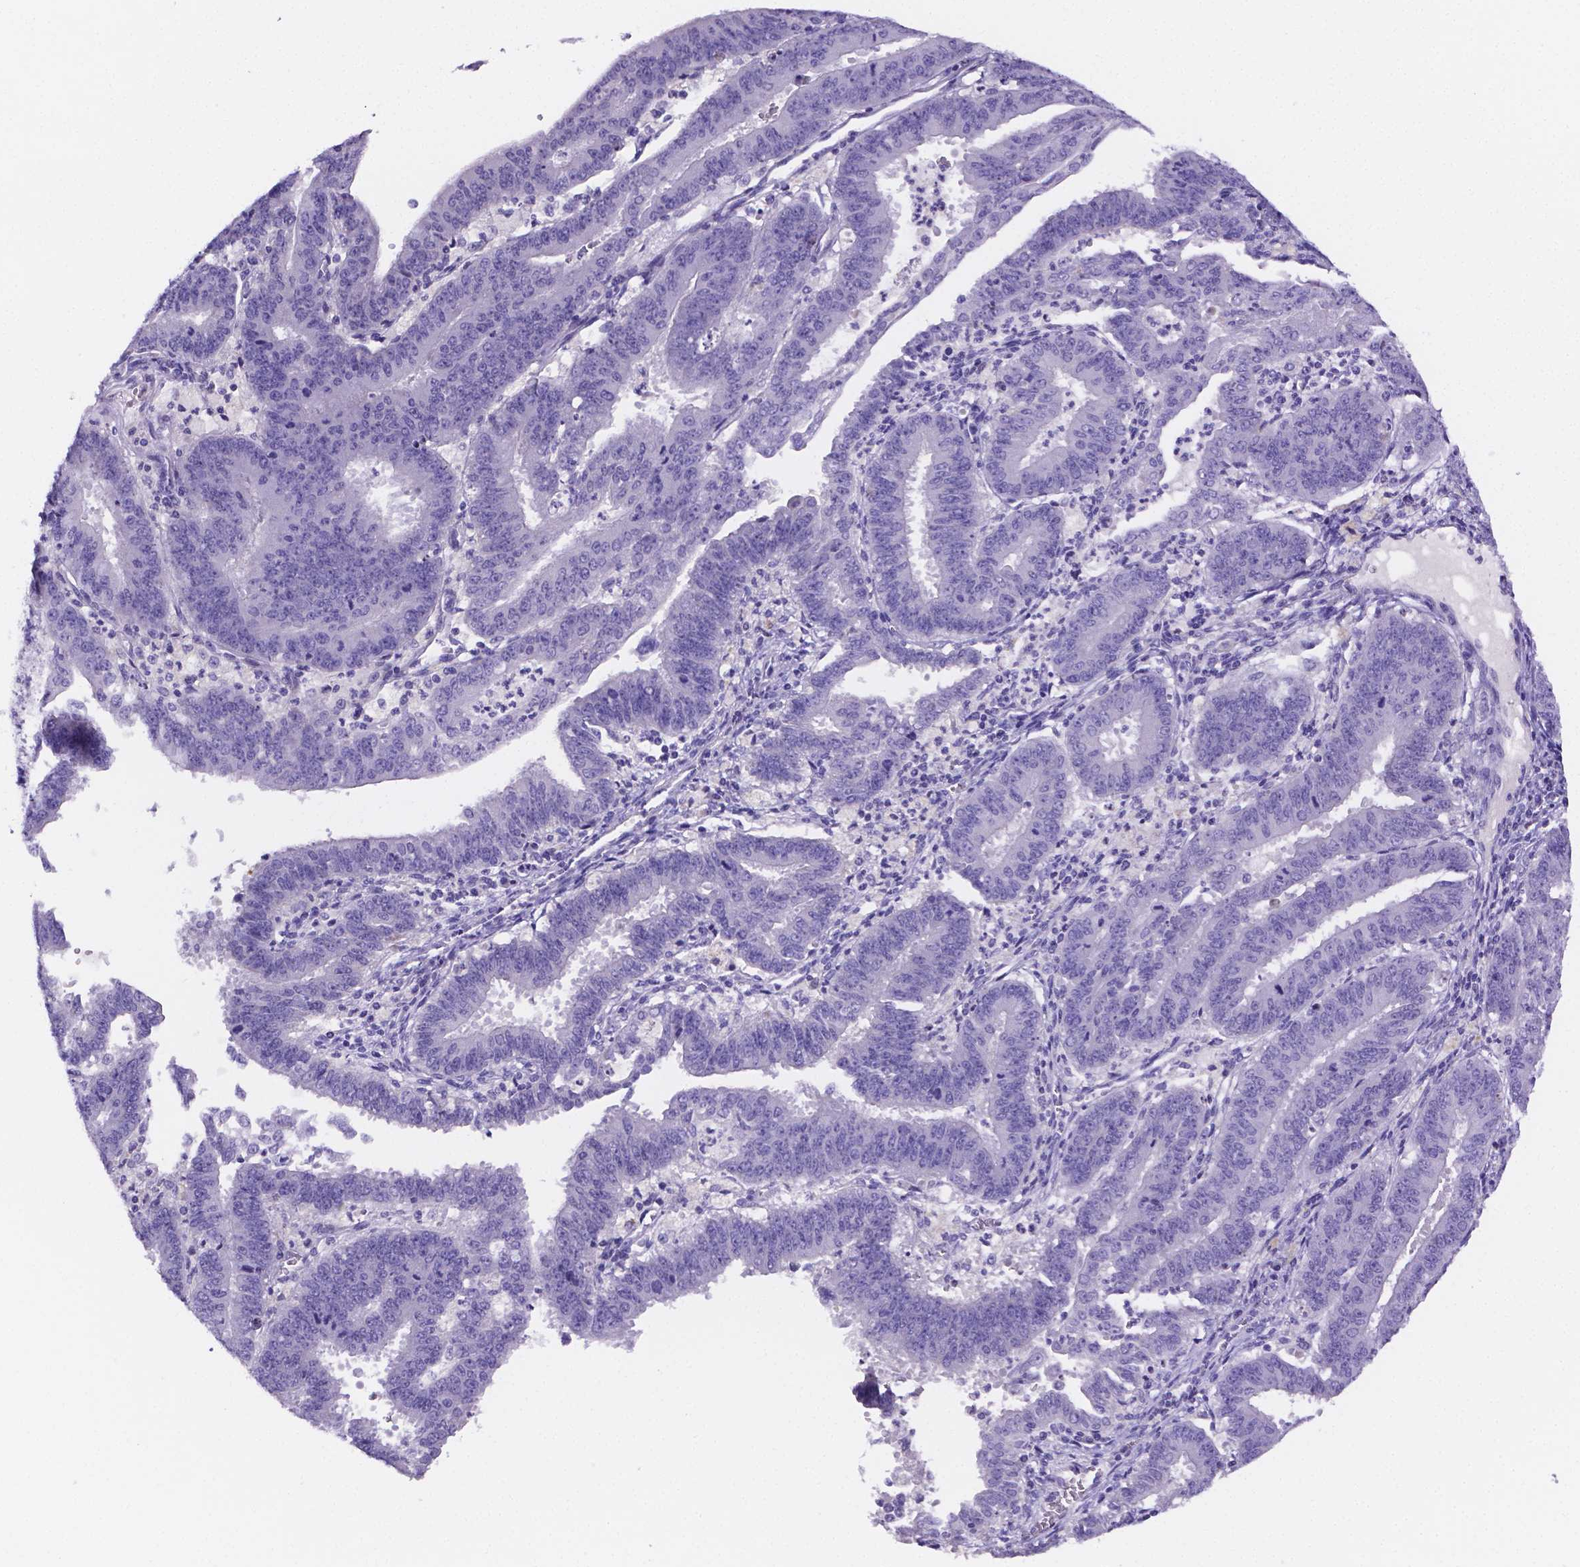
{"staining": {"intensity": "negative", "quantity": "none", "location": "none"}, "tissue": "endometrial cancer", "cell_type": "Tumor cells", "image_type": "cancer", "snomed": [{"axis": "morphology", "description": "Adenocarcinoma, NOS"}, {"axis": "topography", "description": "Endometrium"}], "caption": "Endometrial cancer was stained to show a protein in brown. There is no significant staining in tumor cells.", "gene": "NRGN", "patient": {"sex": "female", "age": 73}}